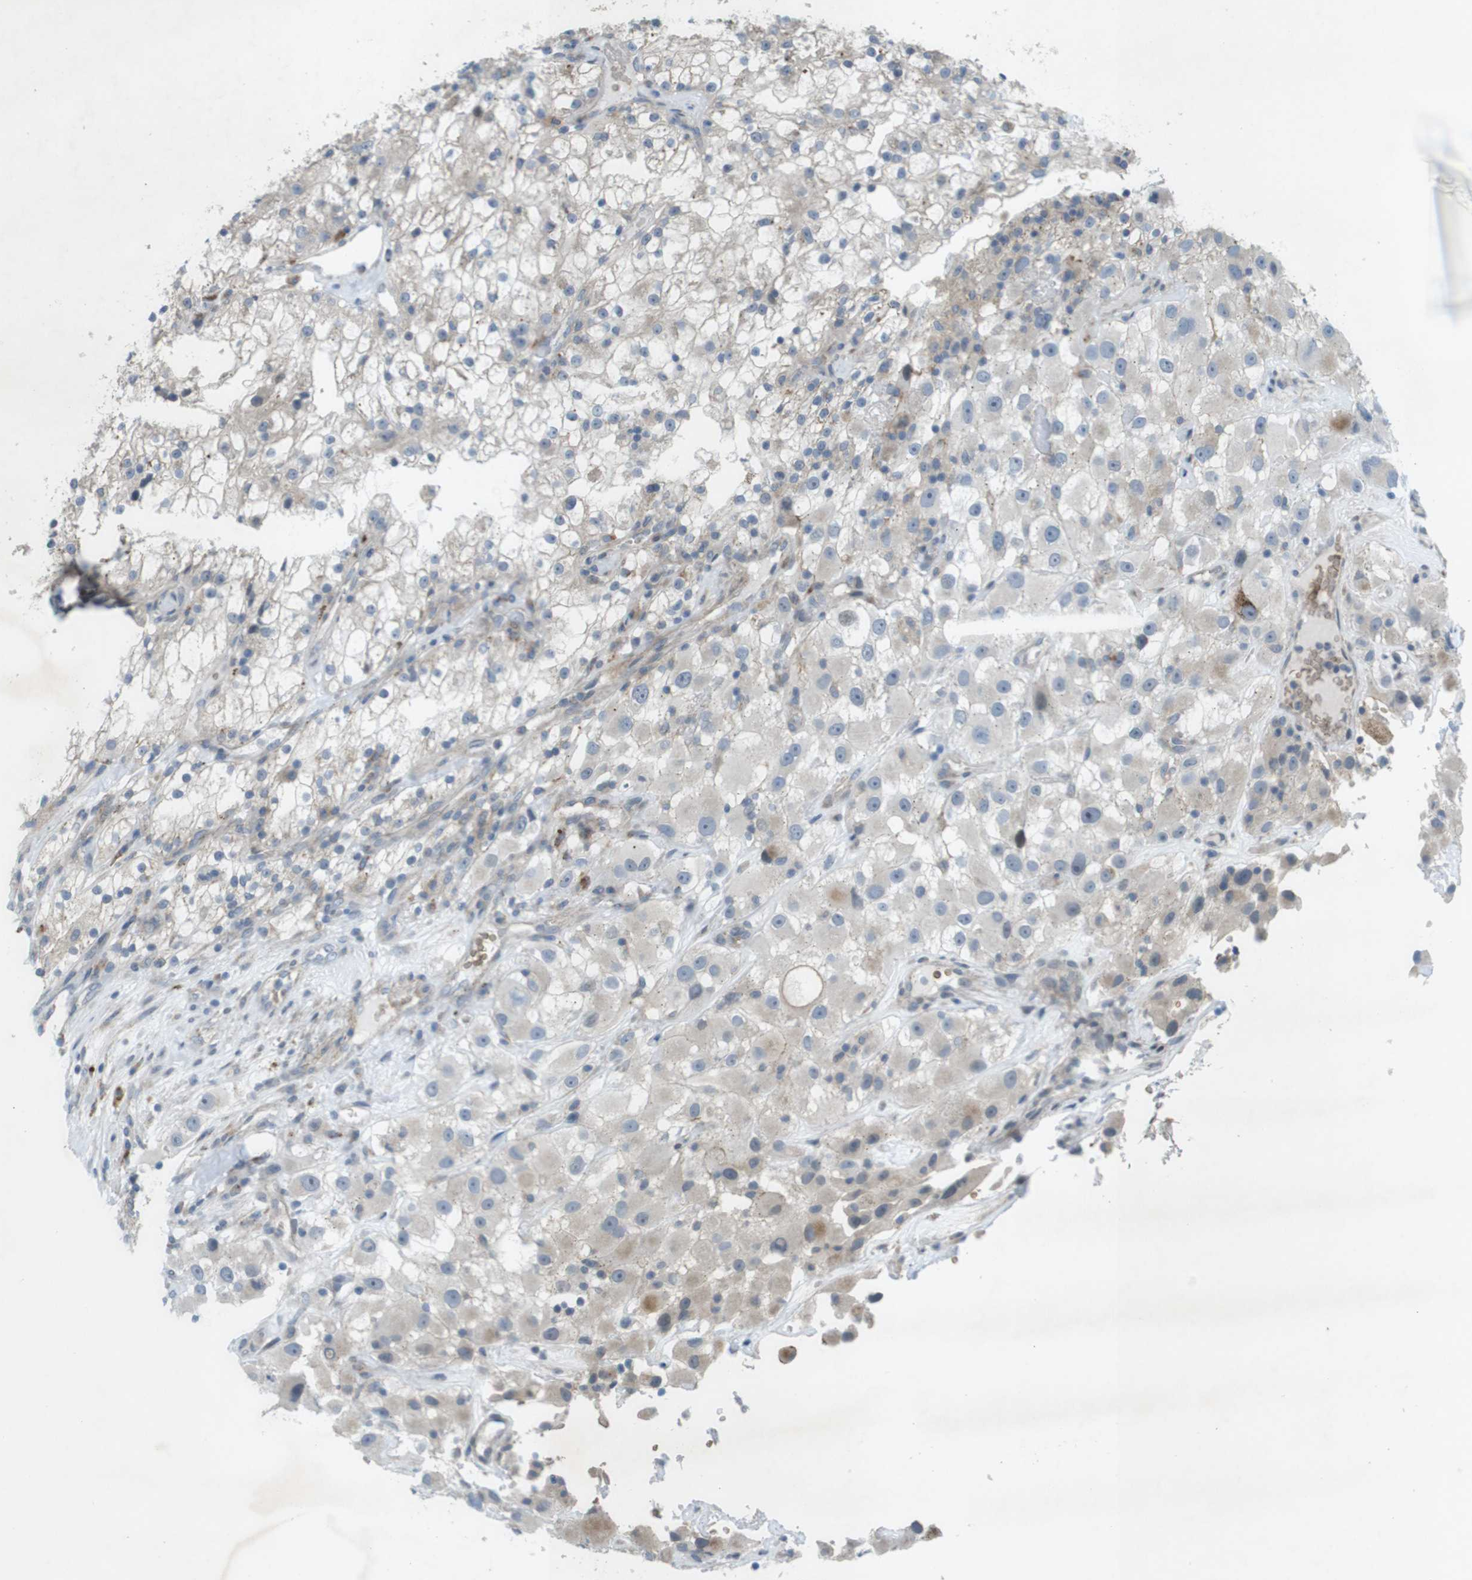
{"staining": {"intensity": "moderate", "quantity": "<25%", "location": "cytoplasmic/membranous"}, "tissue": "renal cancer", "cell_type": "Tumor cells", "image_type": "cancer", "snomed": [{"axis": "morphology", "description": "Adenocarcinoma, NOS"}, {"axis": "topography", "description": "Kidney"}], "caption": "Moderate cytoplasmic/membranous protein expression is present in about <25% of tumor cells in renal cancer.", "gene": "TYW1", "patient": {"sex": "female", "age": 52}}